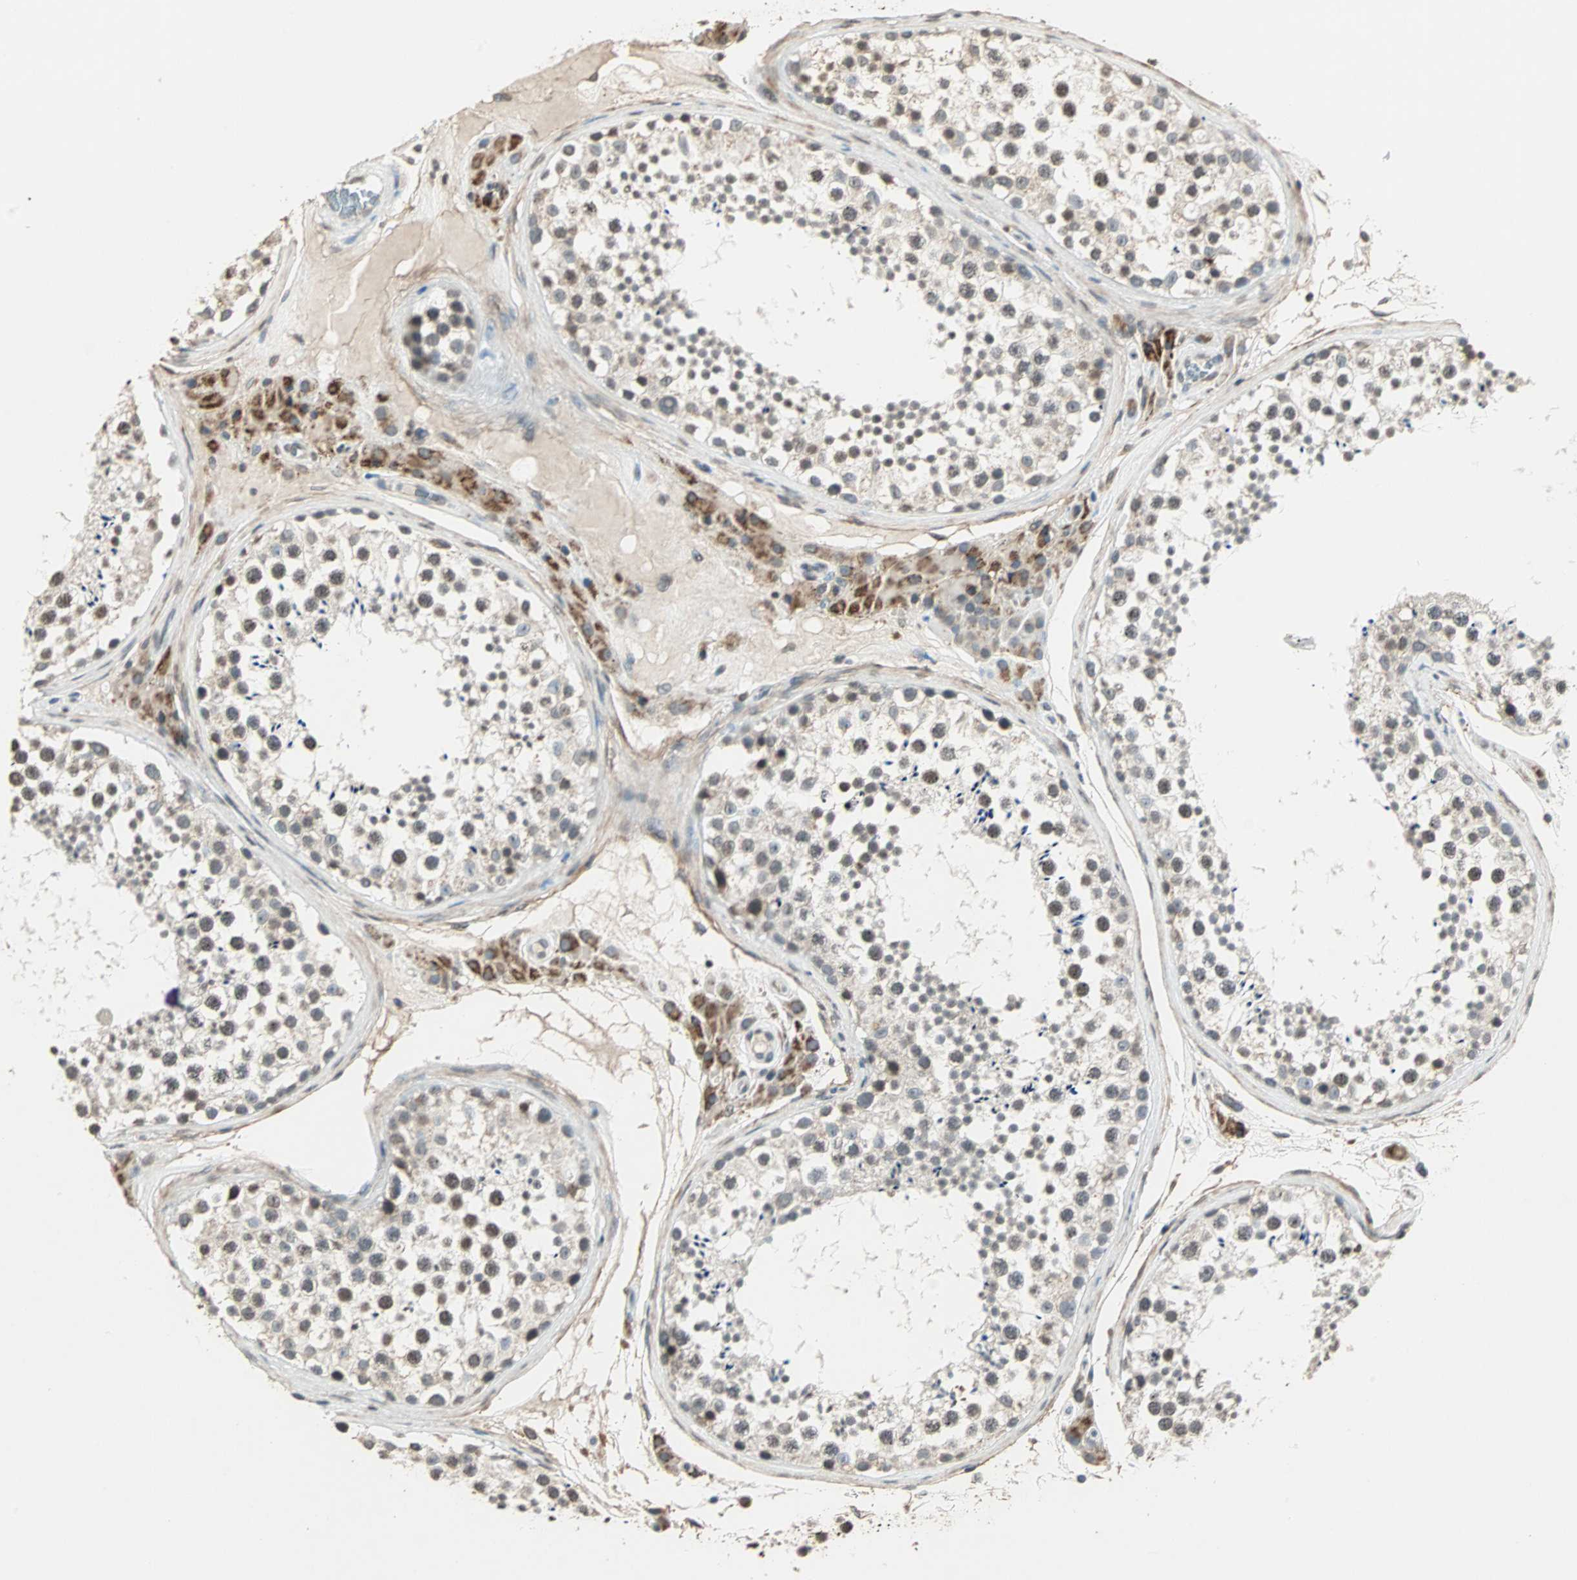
{"staining": {"intensity": "weak", "quantity": "25%-75%", "location": "cytoplasmic/membranous,nuclear"}, "tissue": "testis", "cell_type": "Cells in seminiferous ducts", "image_type": "normal", "snomed": [{"axis": "morphology", "description": "Normal tissue, NOS"}, {"axis": "topography", "description": "Testis"}], "caption": "Unremarkable testis reveals weak cytoplasmic/membranous,nuclear expression in approximately 25%-75% of cells in seminiferous ducts, visualized by immunohistochemistry.", "gene": "PRELID1", "patient": {"sex": "male", "age": 46}}